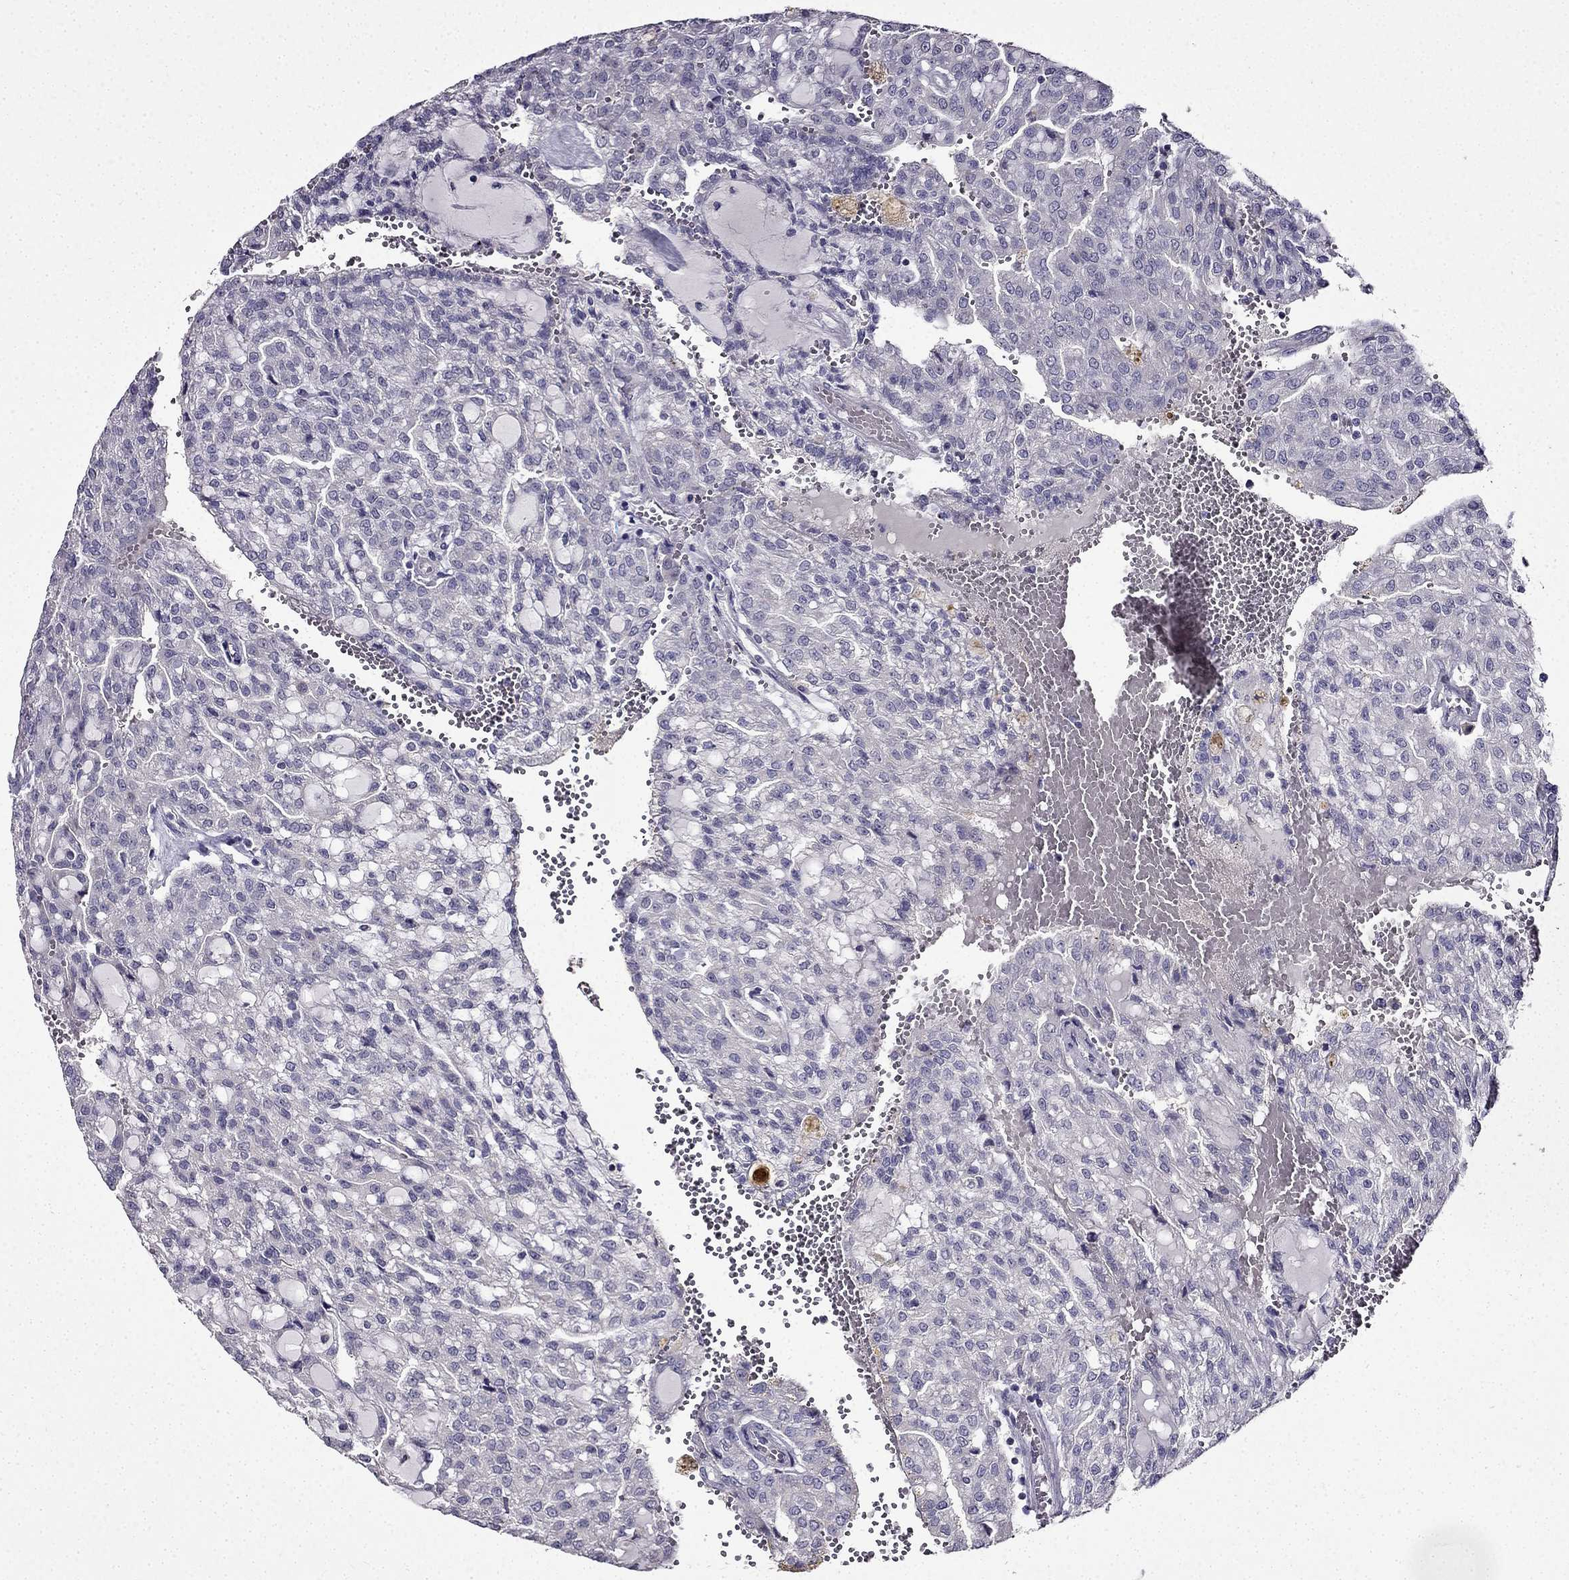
{"staining": {"intensity": "negative", "quantity": "none", "location": "none"}, "tissue": "renal cancer", "cell_type": "Tumor cells", "image_type": "cancer", "snomed": [{"axis": "morphology", "description": "Adenocarcinoma, NOS"}, {"axis": "topography", "description": "Kidney"}], "caption": "Tumor cells show no significant positivity in renal cancer (adenocarcinoma).", "gene": "TMEM266", "patient": {"sex": "male", "age": 63}}